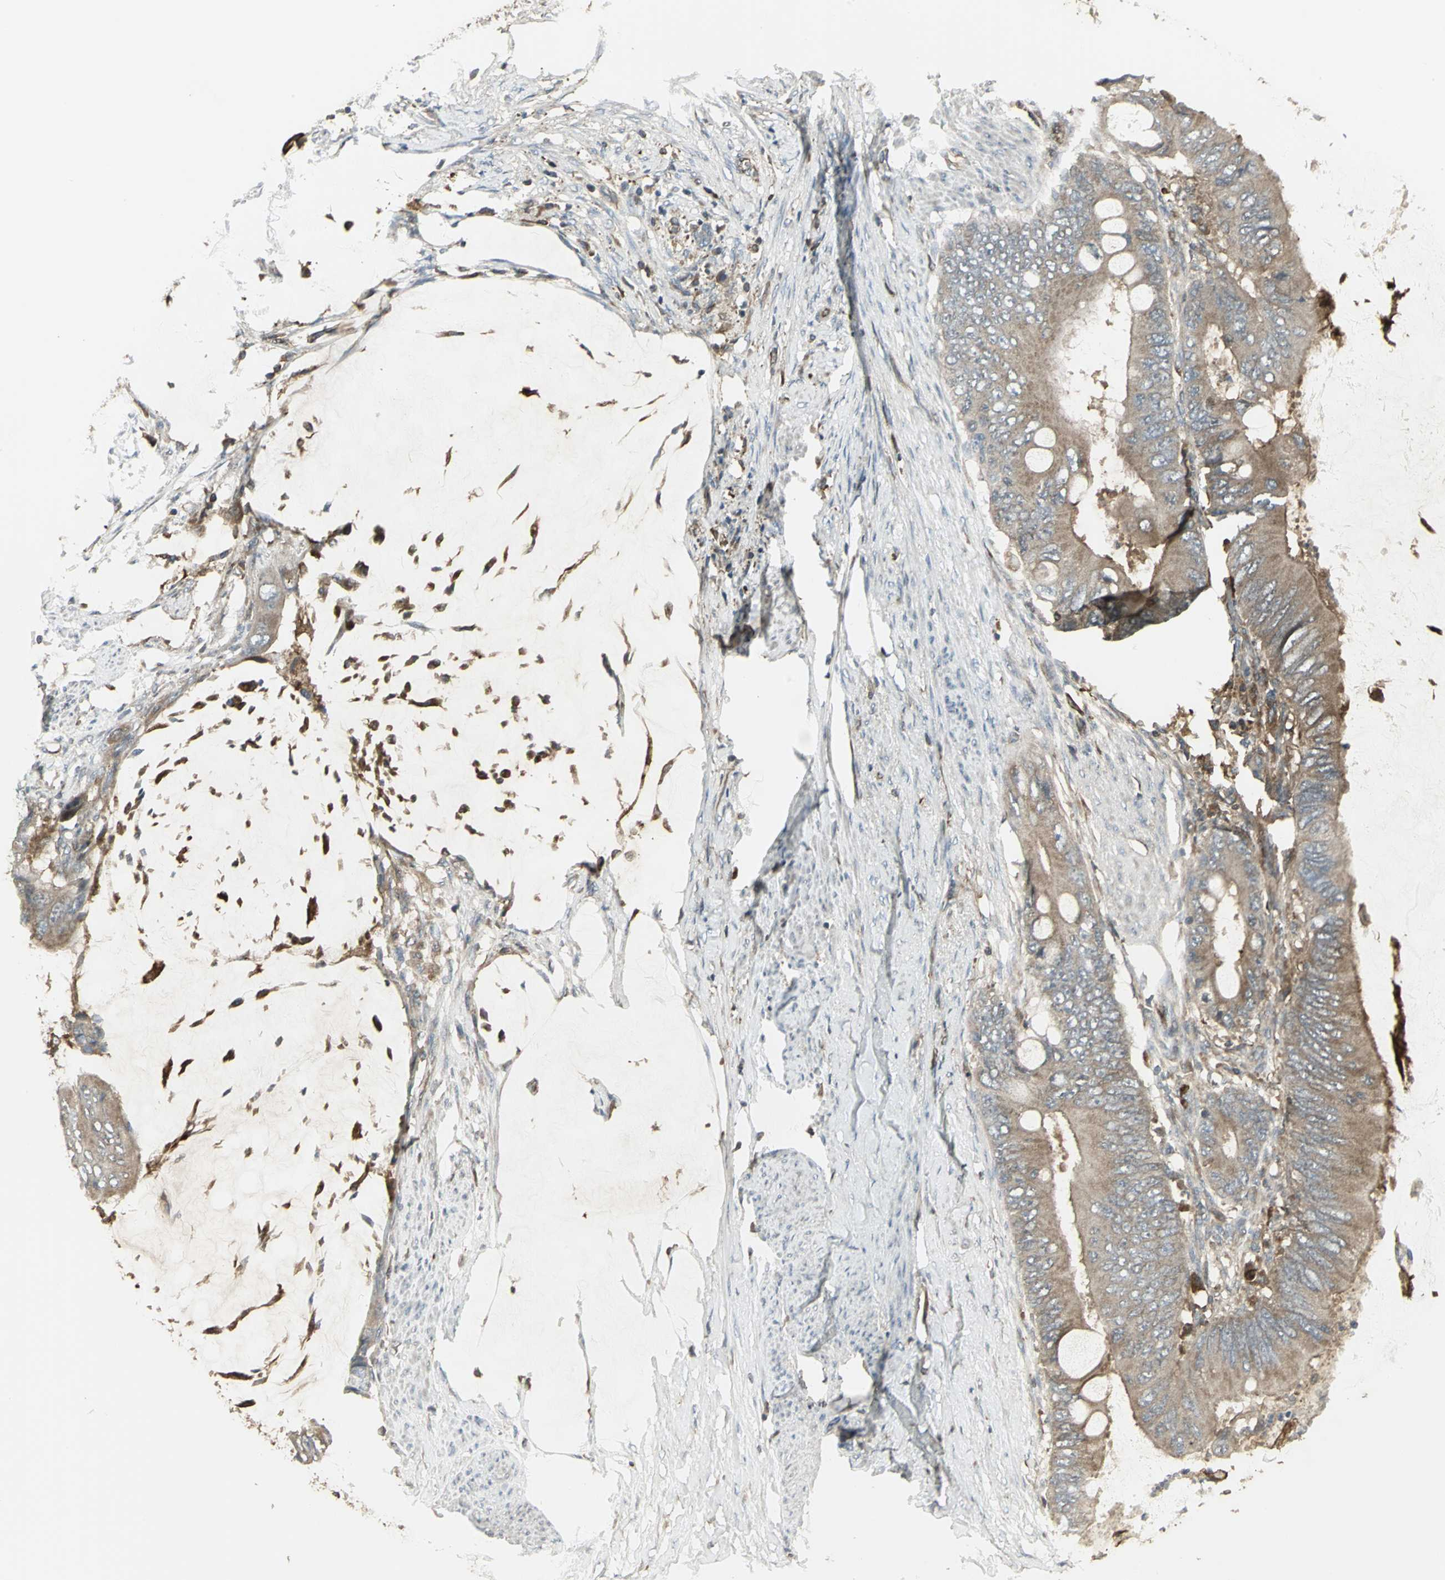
{"staining": {"intensity": "moderate", "quantity": ">75%", "location": "cytoplasmic/membranous"}, "tissue": "colorectal cancer", "cell_type": "Tumor cells", "image_type": "cancer", "snomed": [{"axis": "morphology", "description": "Normal tissue, NOS"}, {"axis": "morphology", "description": "Adenocarcinoma, NOS"}, {"axis": "topography", "description": "Rectum"}, {"axis": "topography", "description": "Peripheral nerve tissue"}], "caption": "Immunohistochemical staining of human colorectal cancer (adenocarcinoma) demonstrates medium levels of moderate cytoplasmic/membranous protein positivity in approximately >75% of tumor cells. Immunohistochemistry stains the protein of interest in brown and the nuclei are stained blue.", "gene": "PRXL2B", "patient": {"sex": "female", "age": 77}}